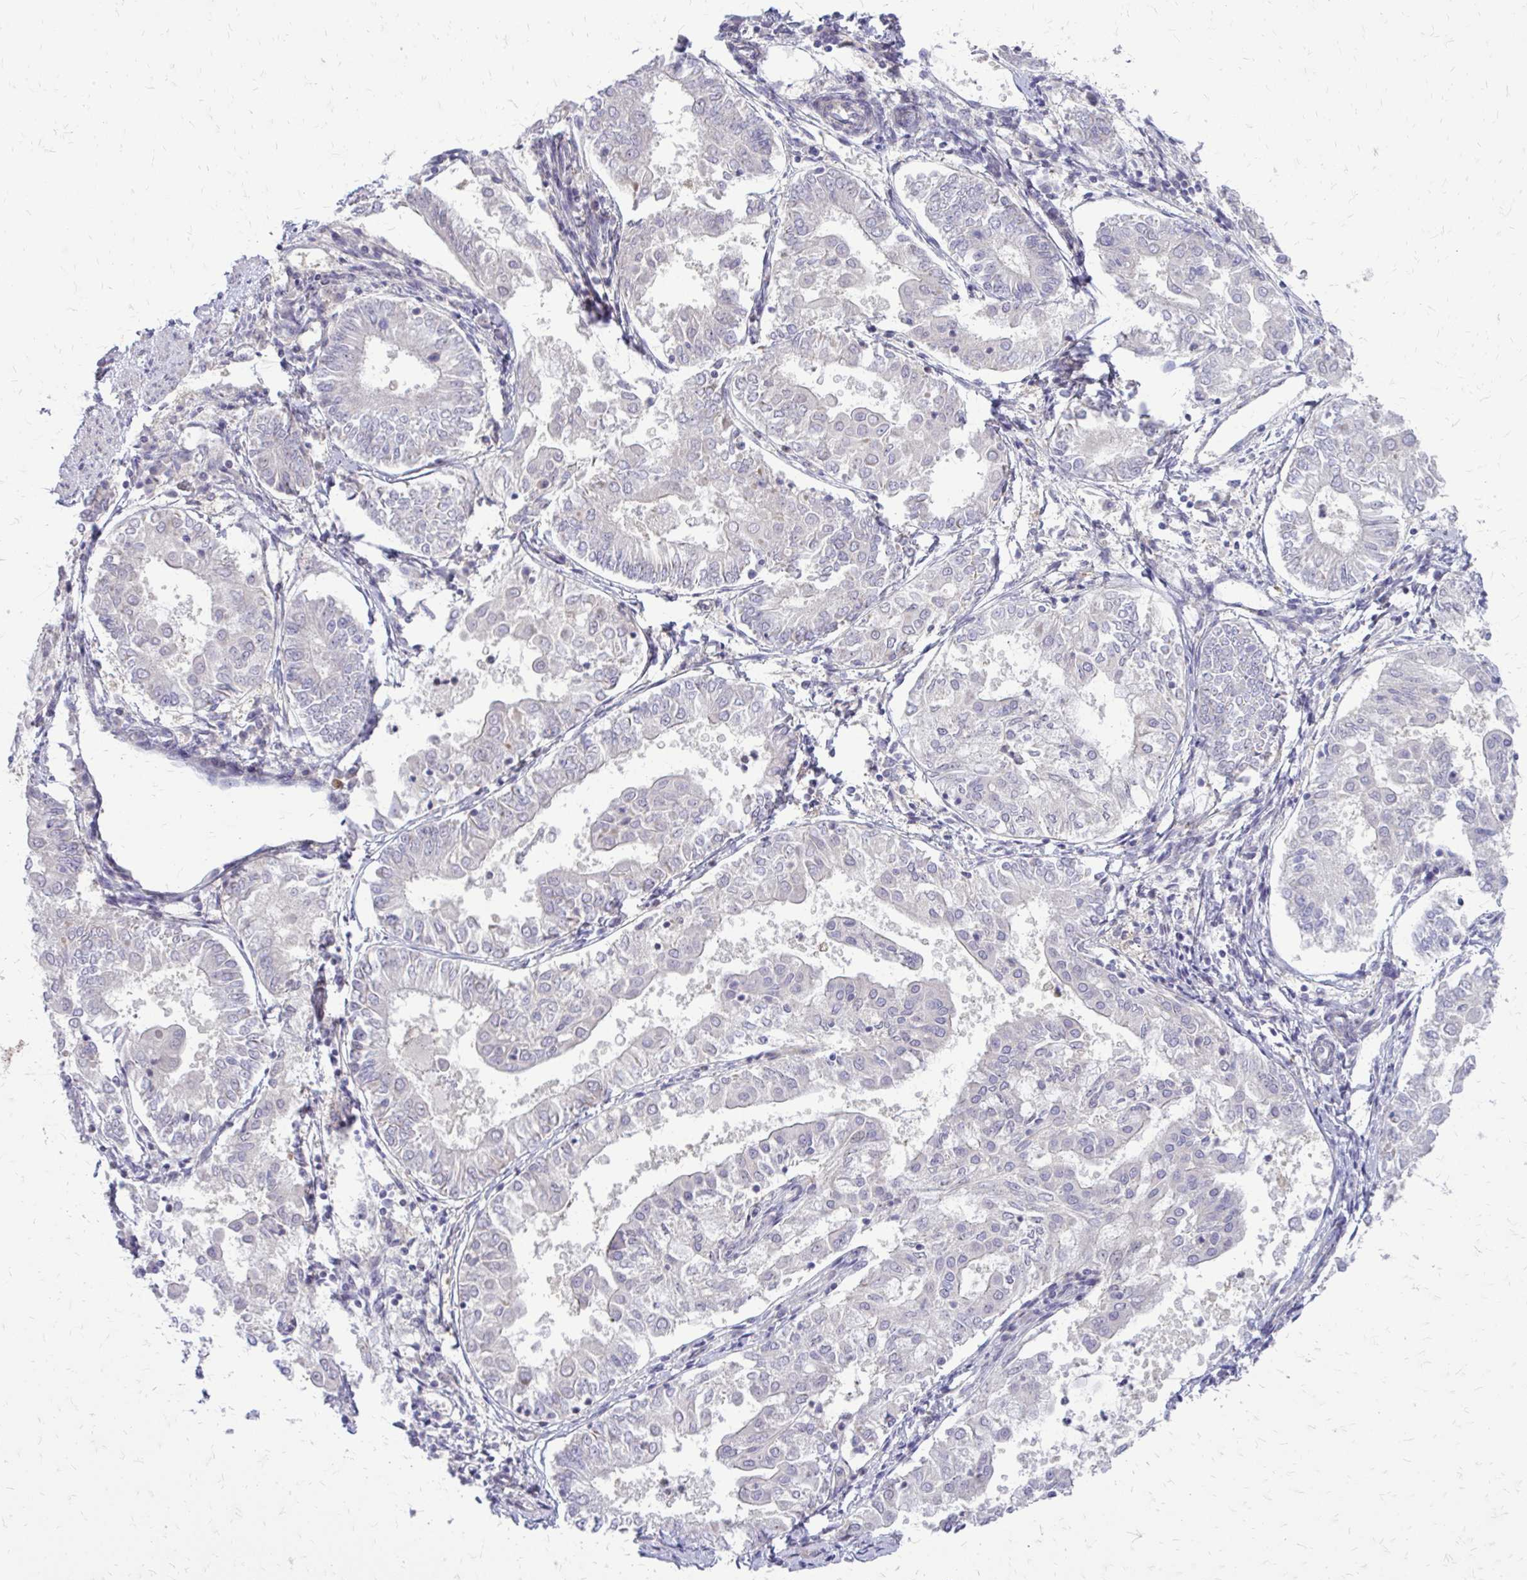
{"staining": {"intensity": "negative", "quantity": "none", "location": "none"}, "tissue": "endometrial cancer", "cell_type": "Tumor cells", "image_type": "cancer", "snomed": [{"axis": "morphology", "description": "Adenocarcinoma, NOS"}, {"axis": "topography", "description": "Endometrium"}], "caption": "Immunohistochemical staining of endometrial cancer displays no significant staining in tumor cells.", "gene": "PPDPFL", "patient": {"sex": "female", "age": 68}}